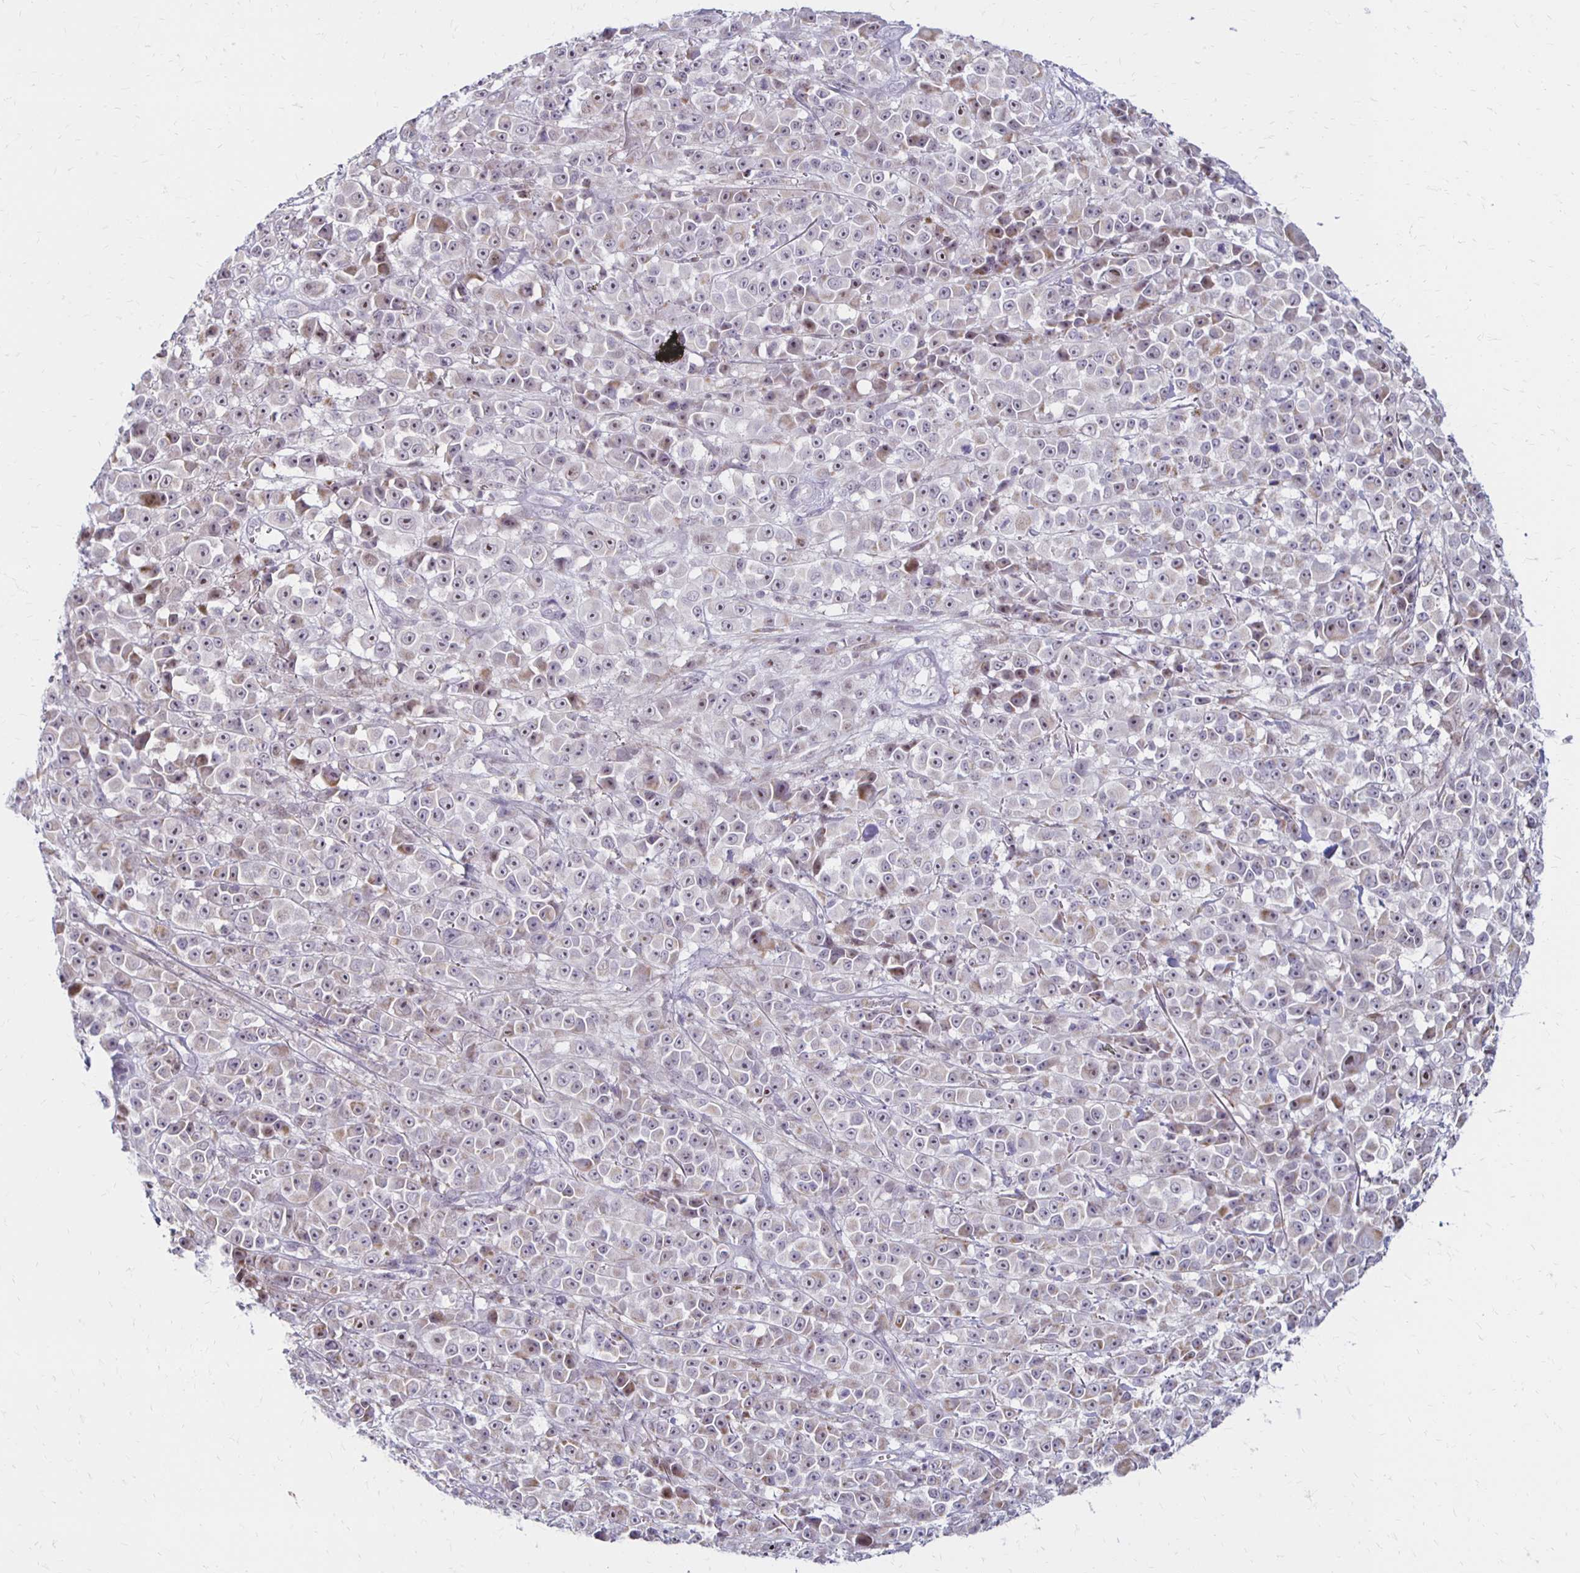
{"staining": {"intensity": "weak", "quantity": "25%-75%", "location": "nuclear"}, "tissue": "melanoma", "cell_type": "Tumor cells", "image_type": "cancer", "snomed": [{"axis": "morphology", "description": "Malignant melanoma, NOS"}, {"axis": "topography", "description": "Skin"}, {"axis": "topography", "description": "Skin of back"}], "caption": "Weak nuclear protein expression is appreciated in about 25%-75% of tumor cells in malignant melanoma.", "gene": "DAGLA", "patient": {"sex": "male", "age": 91}}